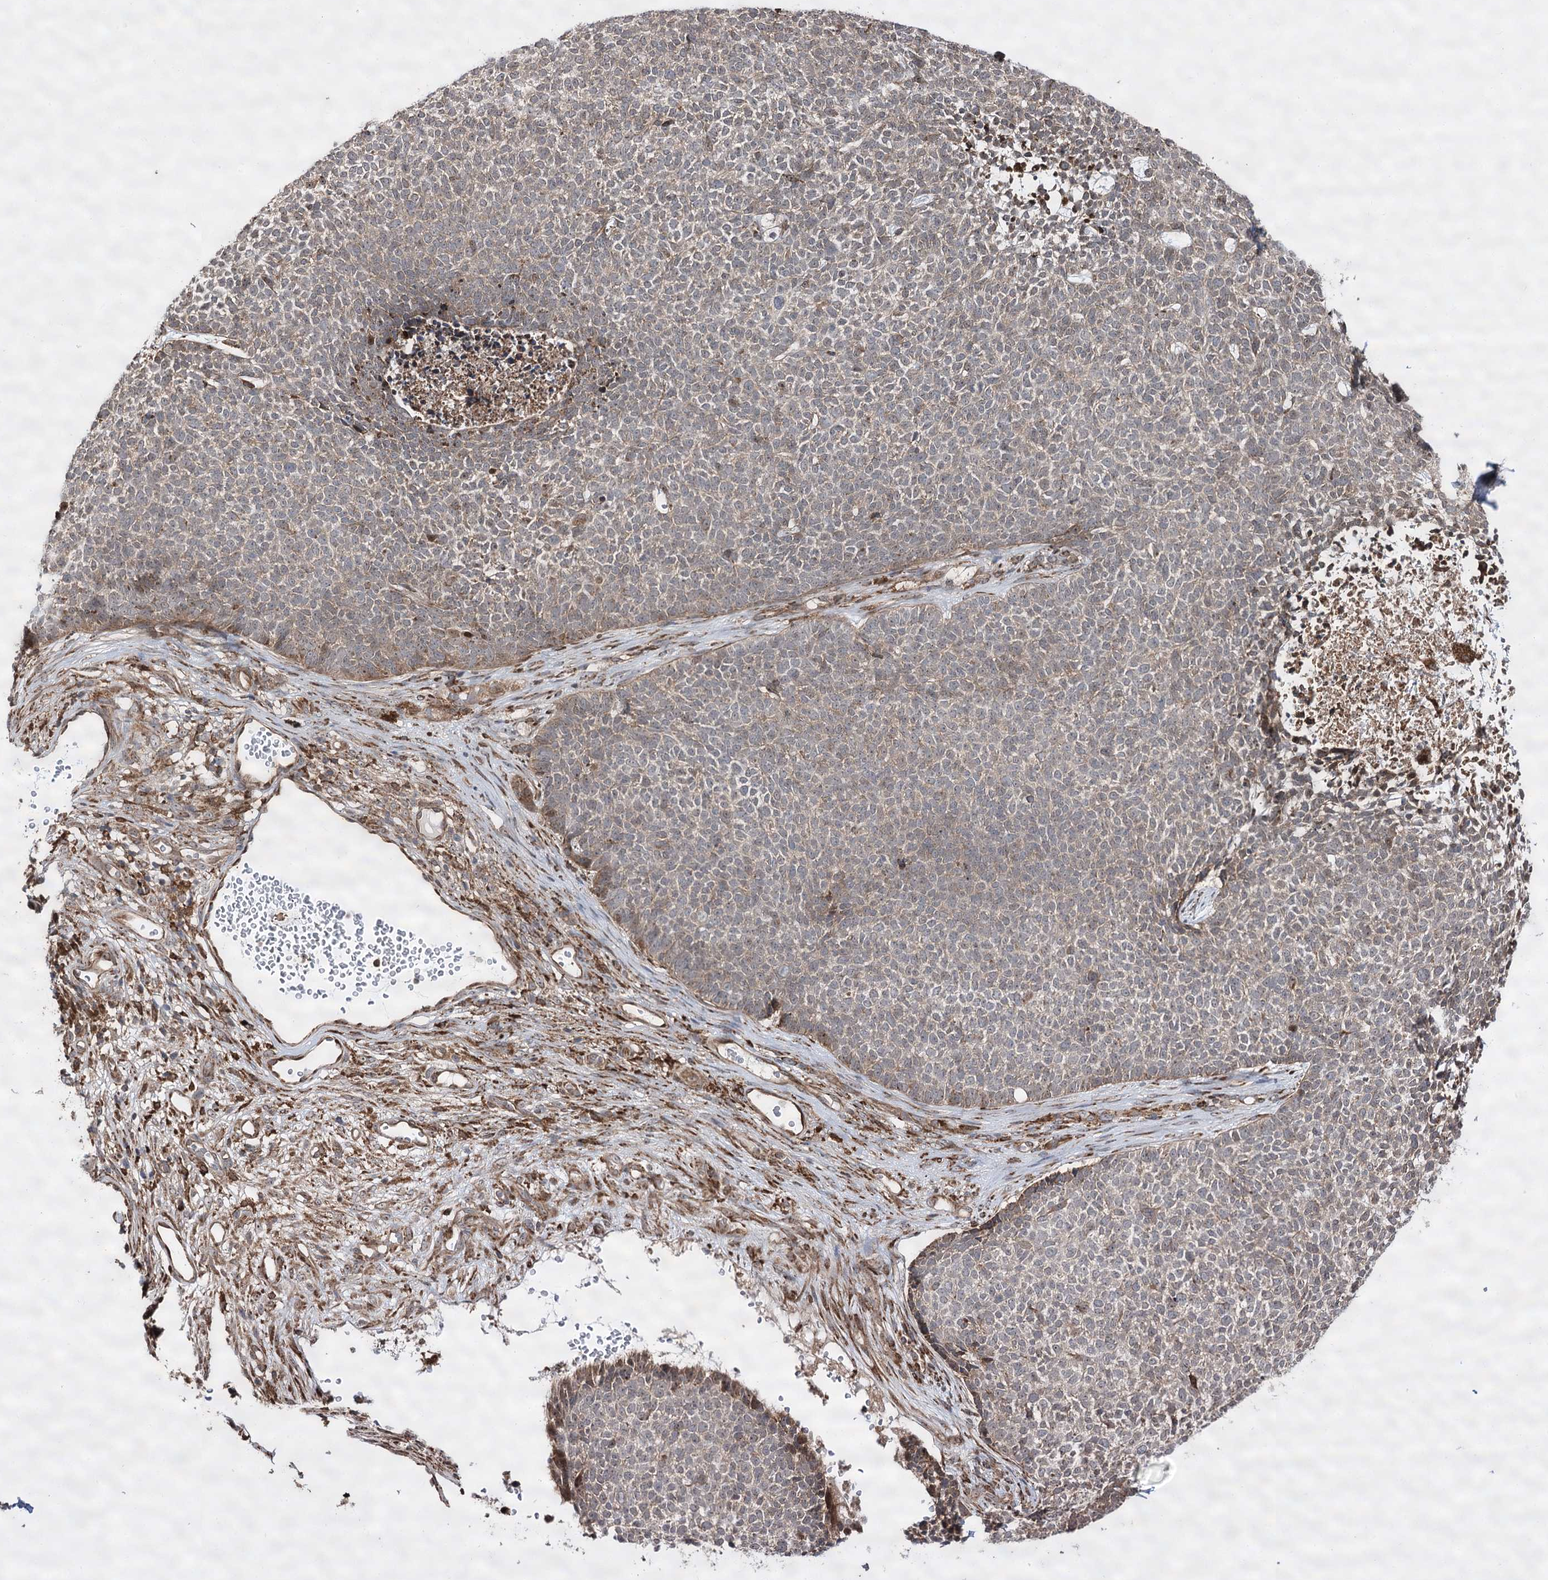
{"staining": {"intensity": "weak", "quantity": "25%-75%", "location": "cytoplasmic/membranous"}, "tissue": "skin cancer", "cell_type": "Tumor cells", "image_type": "cancer", "snomed": [{"axis": "morphology", "description": "Basal cell carcinoma"}, {"axis": "topography", "description": "Skin"}], "caption": "Immunohistochemical staining of skin basal cell carcinoma demonstrates low levels of weak cytoplasmic/membranous protein staining in about 25%-75% of tumor cells. (brown staining indicates protein expression, while blue staining denotes nuclei).", "gene": "FANCL", "patient": {"sex": "female", "age": 84}}